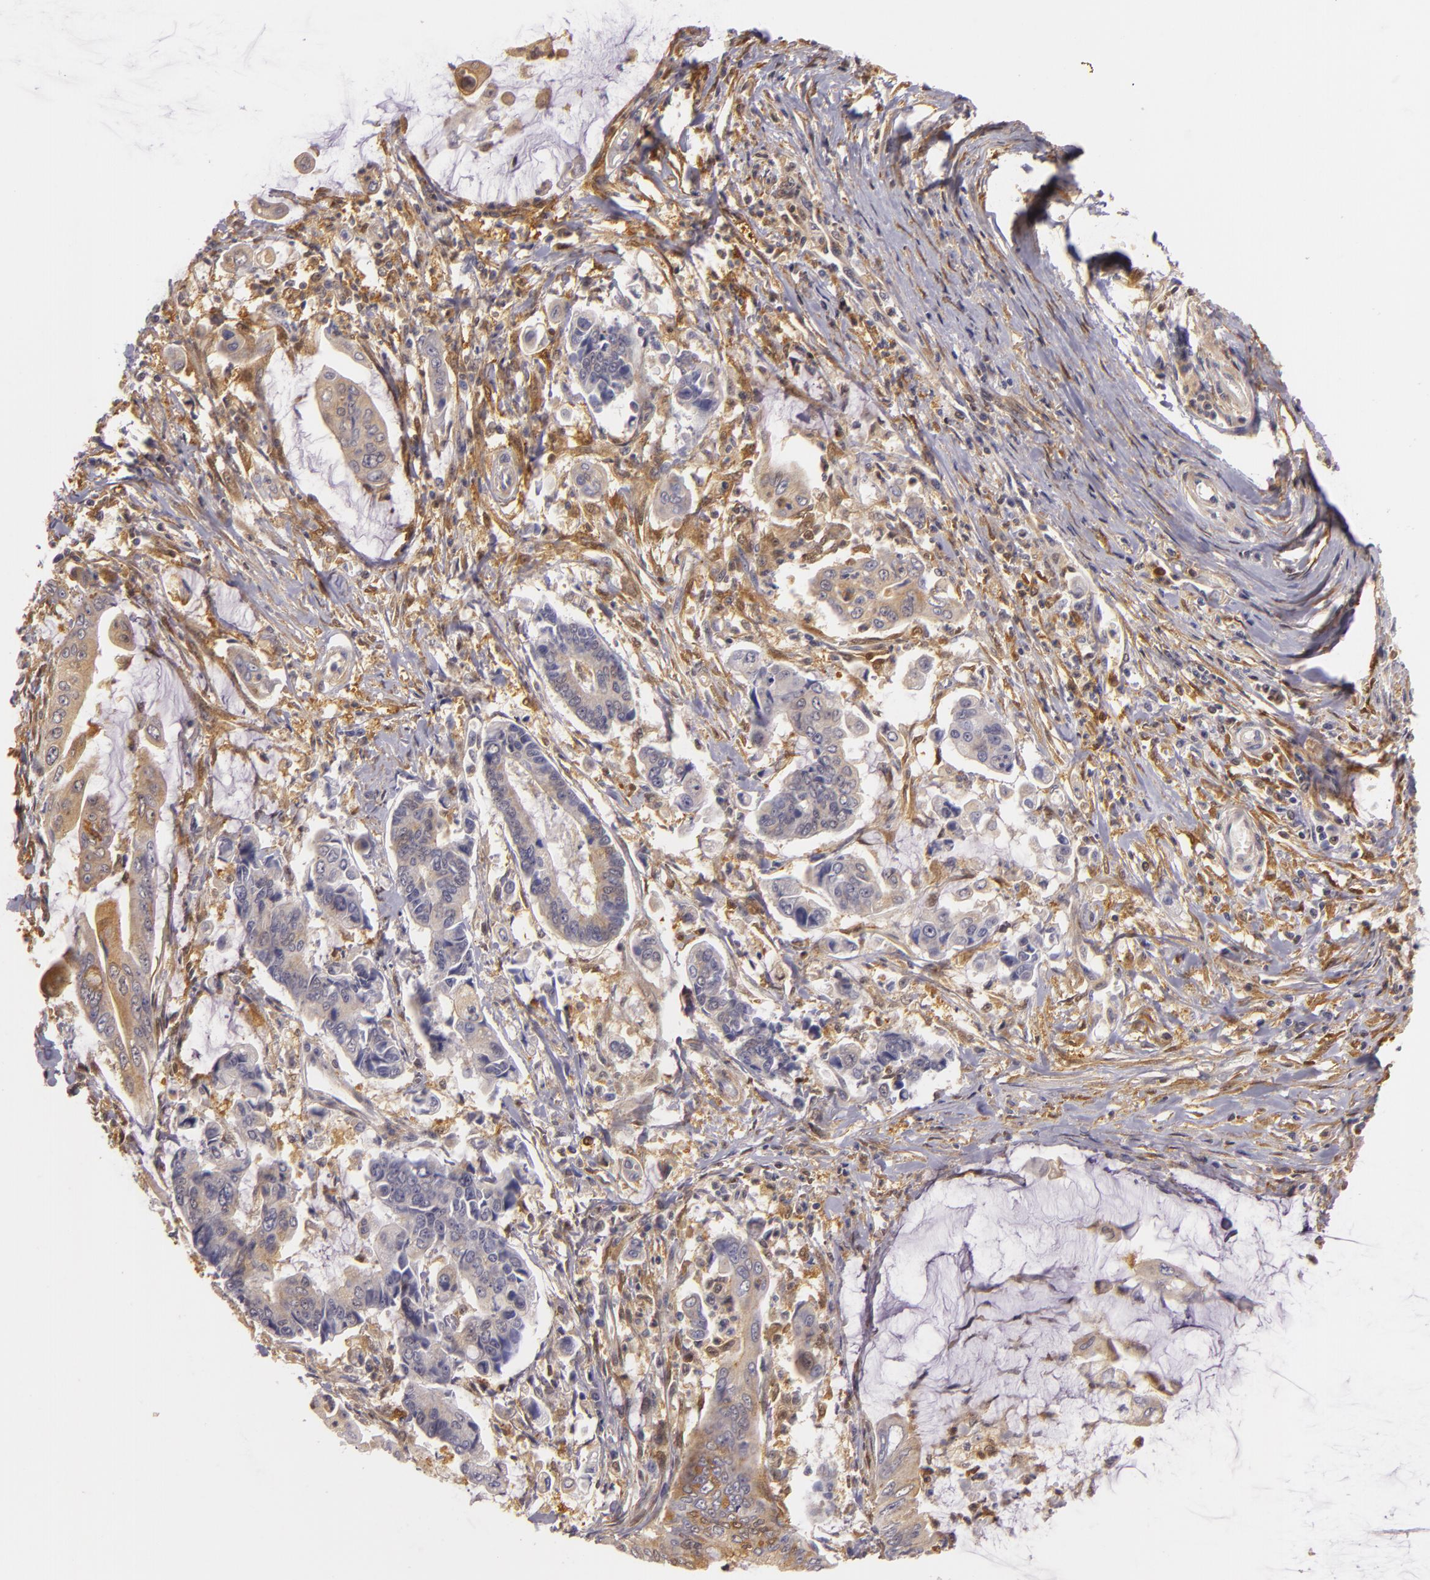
{"staining": {"intensity": "moderate", "quantity": ">75%", "location": "cytoplasmic/membranous"}, "tissue": "stomach cancer", "cell_type": "Tumor cells", "image_type": "cancer", "snomed": [{"axis": "morphology", "description": "Adenocarcinoma, NOS"}, {"axis": "topography", "description": "Stomach, upper"}], "caption": "Immunohistochemical staining of human stomach adenocarcinoma displays moderate cytoplasmic/membranous protein staining in approximately >75% of tumor cells.", "gene": "TOM1", "patient": {"sex": "male", "age": 80}}